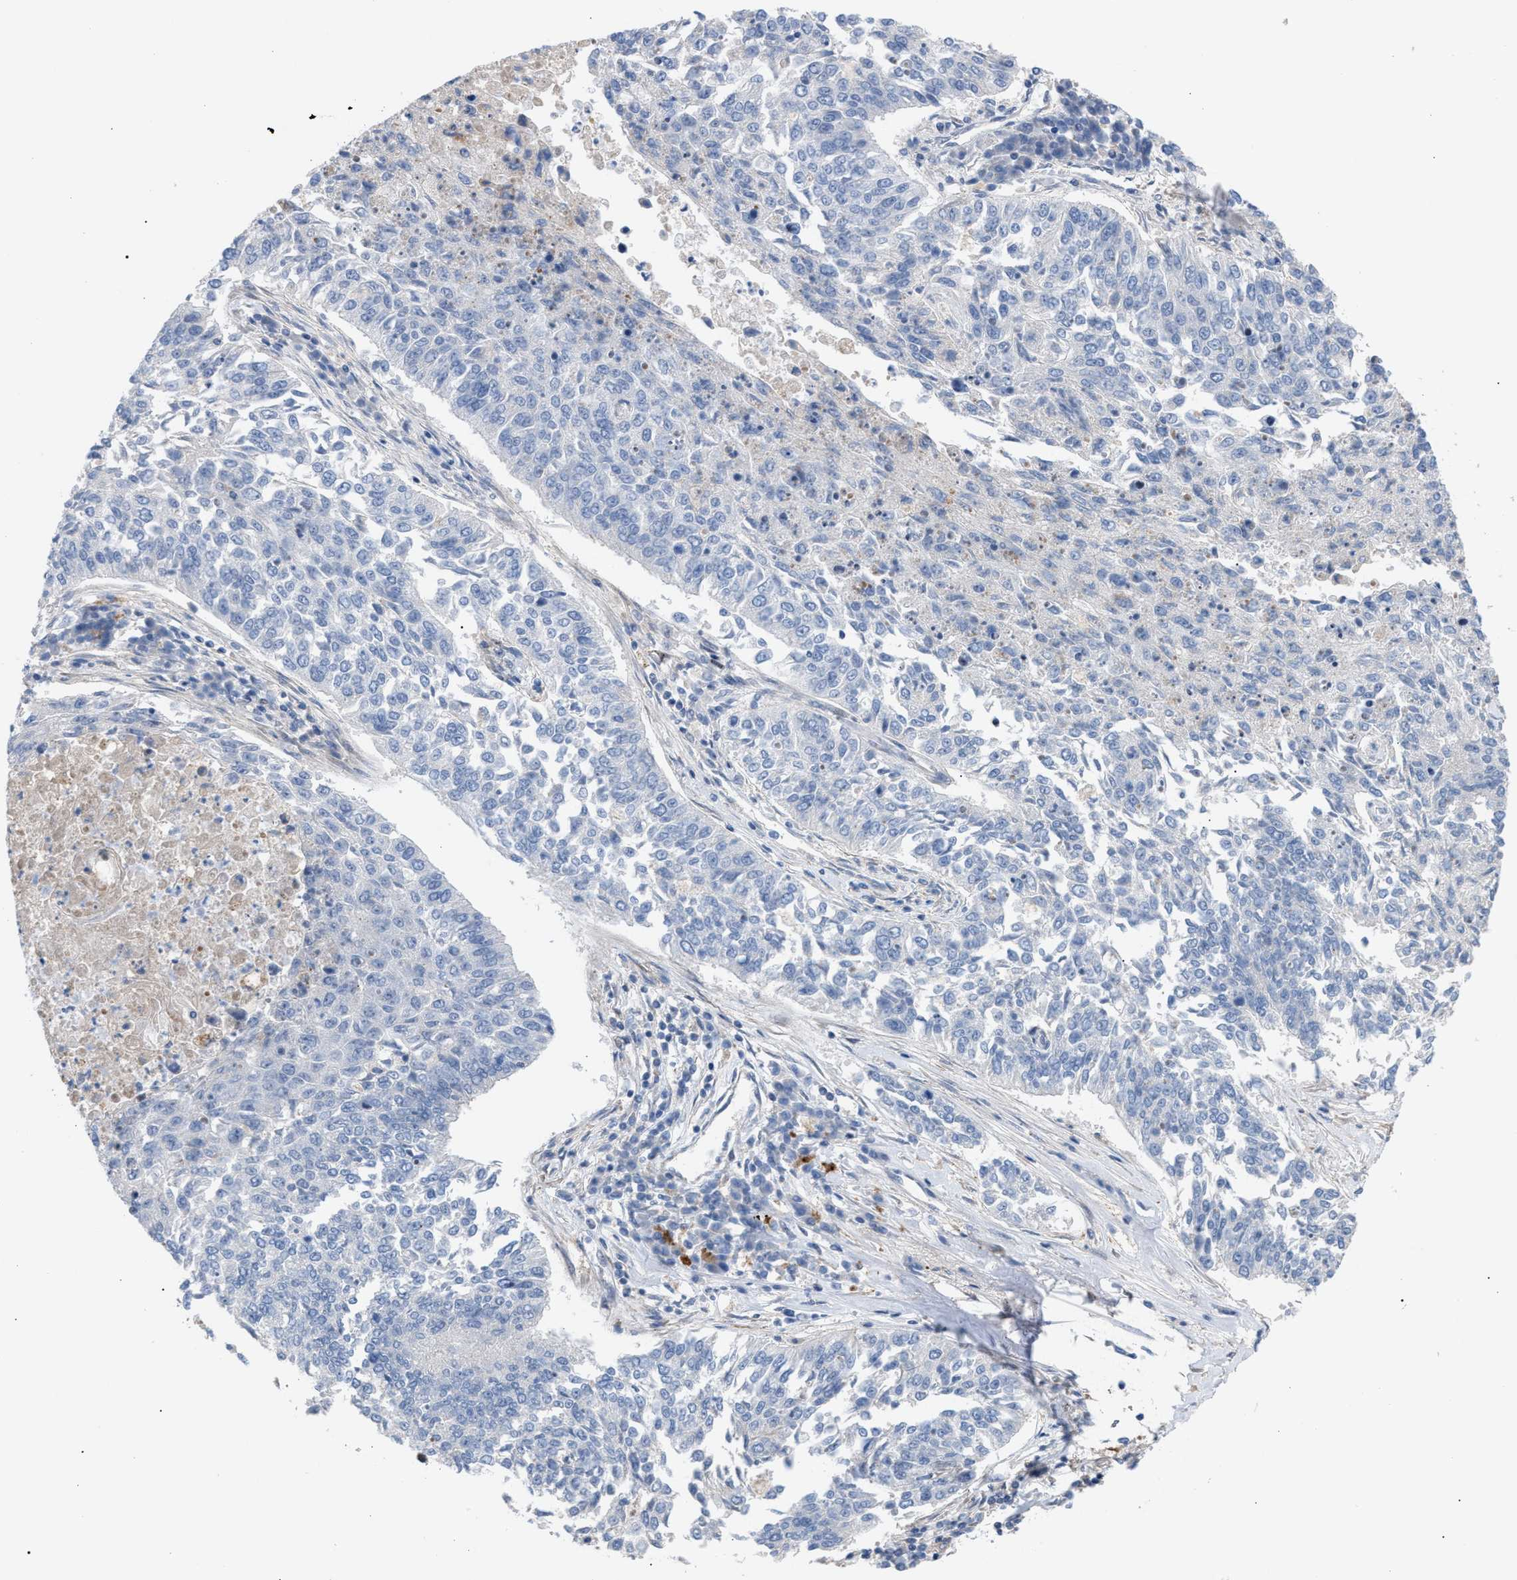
{"staining": {"intensity": "negative", "quantity": "none", "location": "none"}, "tissue": "lung cancer", "cell_type": "Tumor cells", "image_type": "cancer", "snomed": [{"axis": "morphology", "description": "Normal tissue, NOS"}, {"axis": "morphology", "description": "Squamous cell carcinoma, NOS"}, {"axis": "topography", "description": "Cartilage tissue"}, {"axis": "topography", "description": "Bronchus"}, {"axis": "topography", "description": "Lung"}], "caption": "Lung squamous cell carcinoma was stained to show a protein in brown. There is no significant expression in tumor cells.", "gene": "MBTD1", "patient": {"sex": "female", "age": 49}}